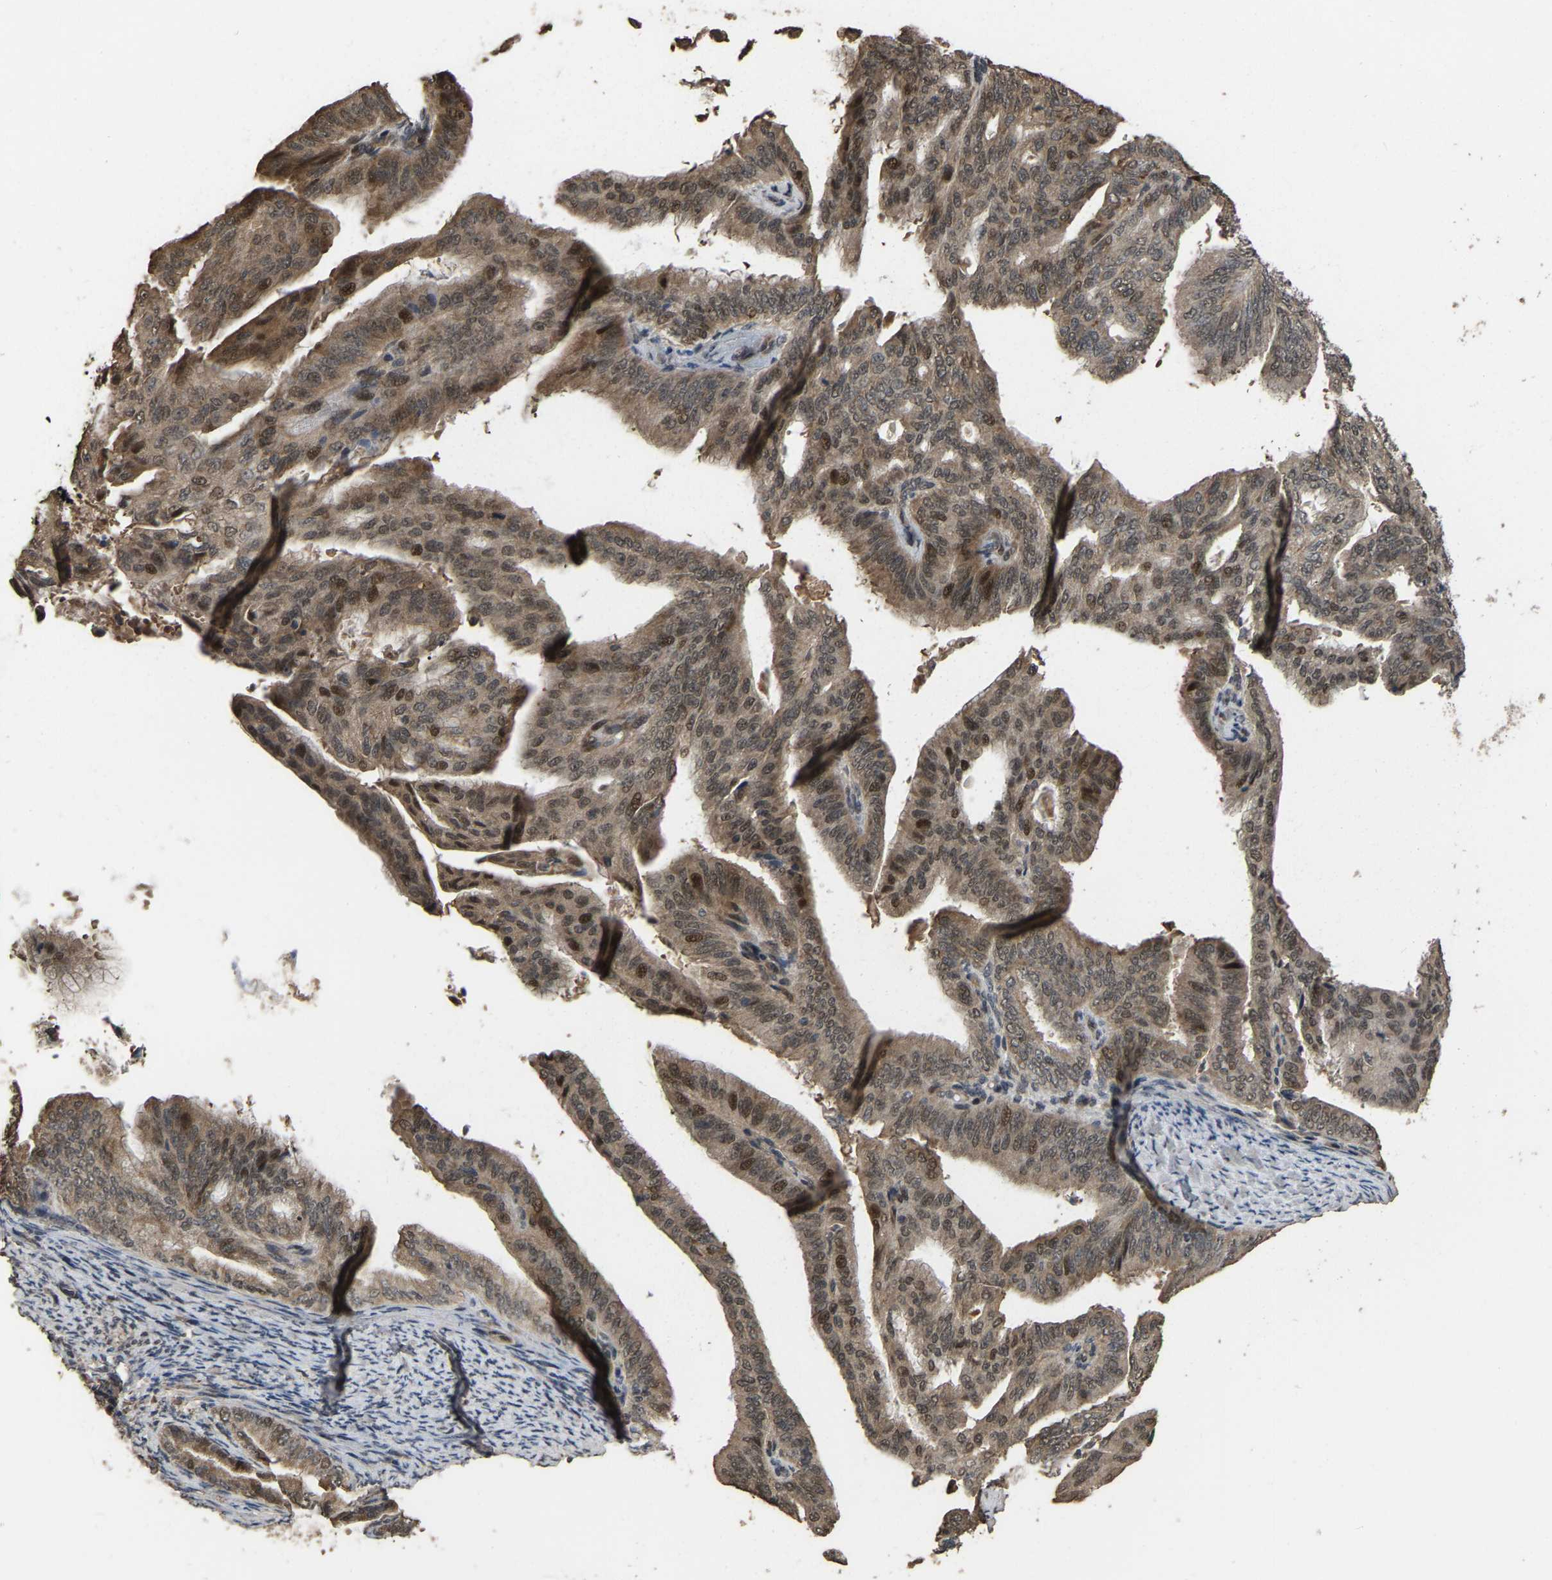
{"staining": {"intensity": "weak", "quantity": ">75%", "location": "cytoplasmic/membranous,nuclear"}, "tissue": "endometrial cancer", "cell_type": "Tumor cells", "image_type": "cancer", "snomed": [{"axis": "morphology", "description": "Adenocarcinoma, NOS"}, {"axis": "topography", "description": "Endometrium"}], "caption": "Brown immunohistochemical staining in human endometrial cancer displays weak cytoplasmic/membranous and nuclear expression in about >75% of tumor cells.", "gene": "ARHGAP23", "patient": {"sex": "female", "age": 58}}